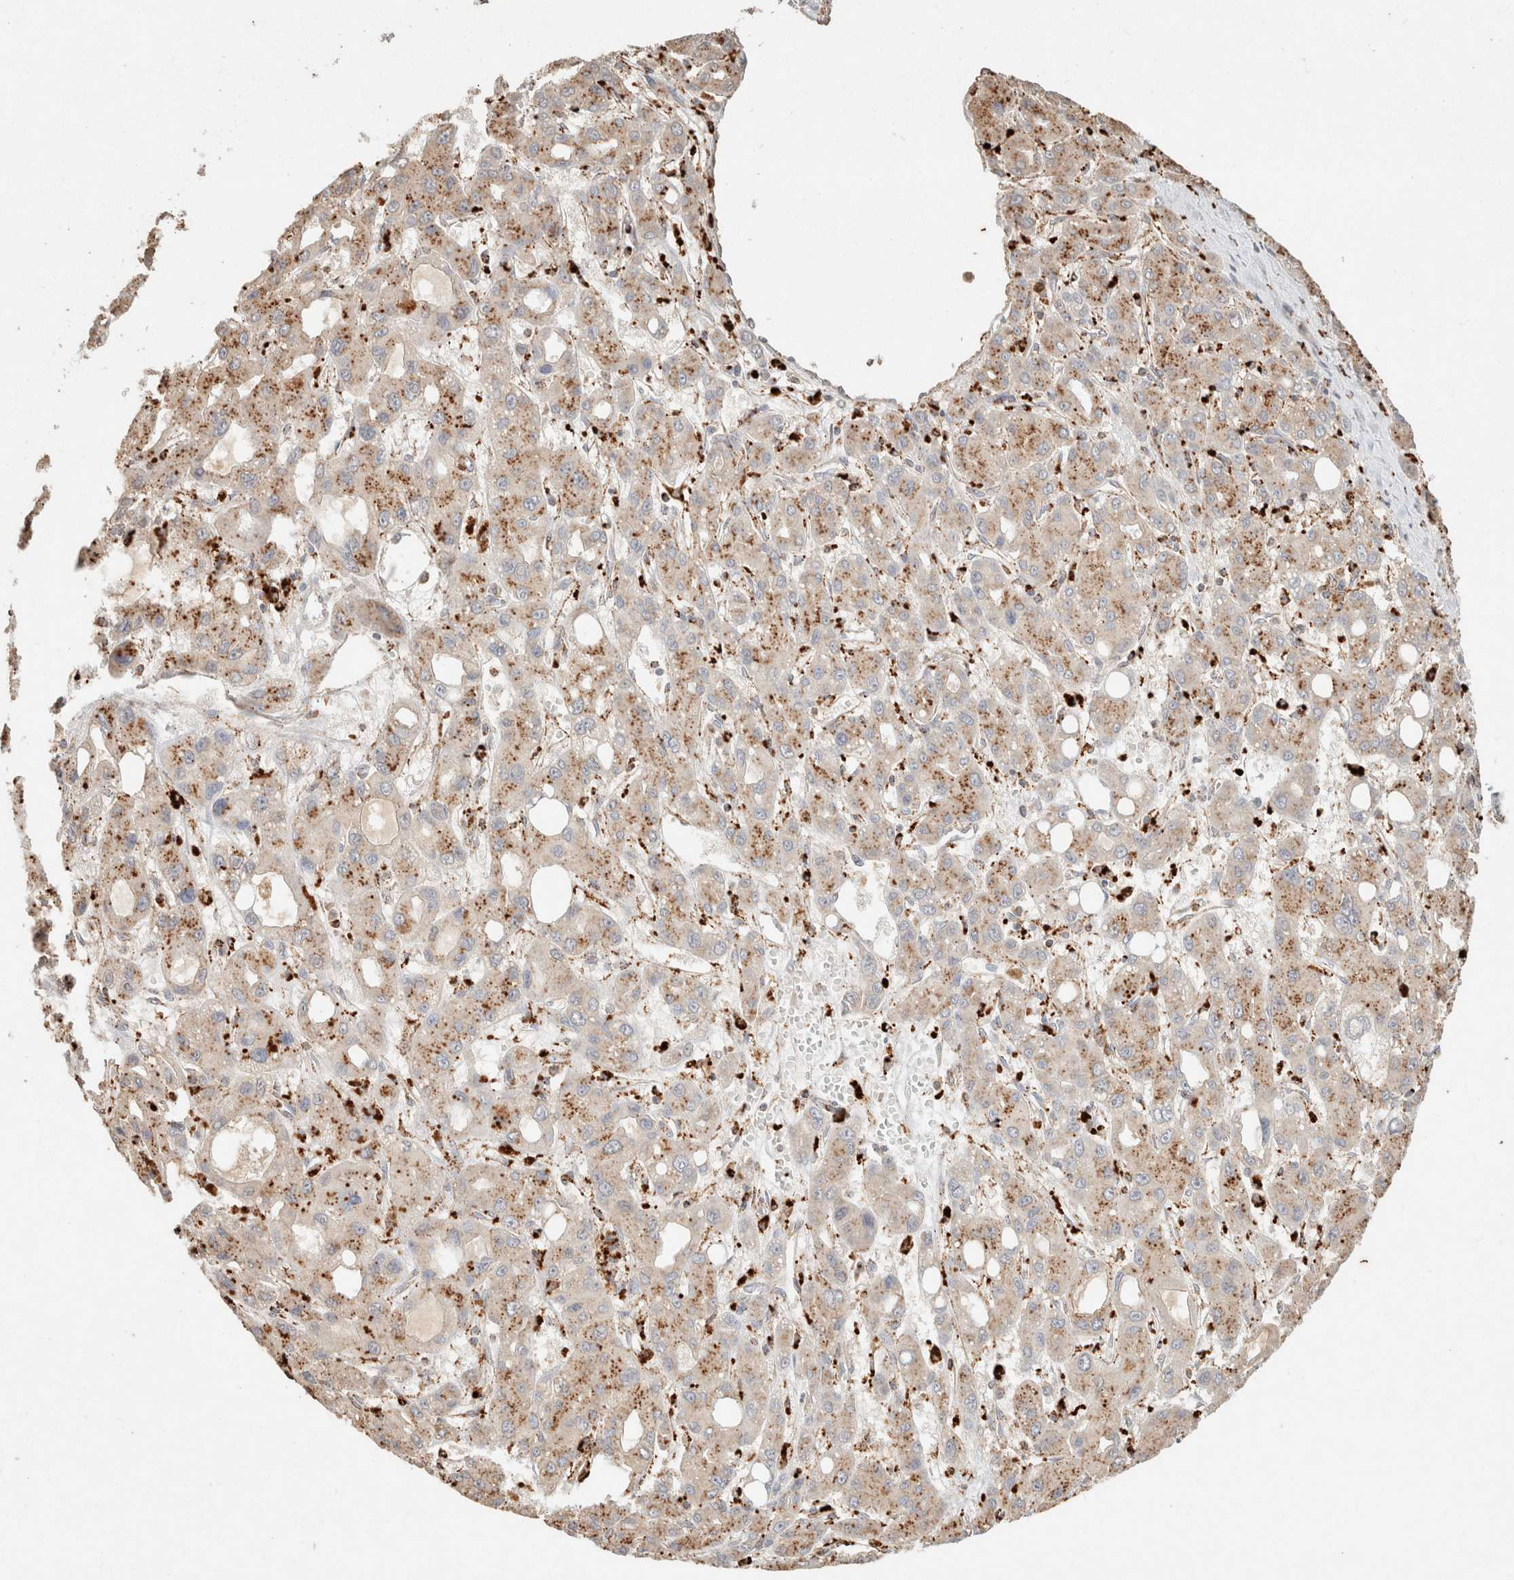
{"staining": {"intensity": "moderate", "quantity": "25%-75%", "location": "cytoplasmic/membranous"}, "tissue": "liver cancer", "cell_type": "Tumor cells", "image_type": "cancer", "snomed": [{"axis": "morphology", "description": "Carcinoma, Hepatocellular, NOS"}, {"axis": "topography", "description": "Liver"}], "caption": "Immunohistochemical staining of liver hepatocellular carcinoma exhibits medium levels of moderate cytoplasmic/membranous protein positivity in about 25%-75% of tumor cells.", "gene": "CTSC", "patient": {"sex": "male", "age": 55}}